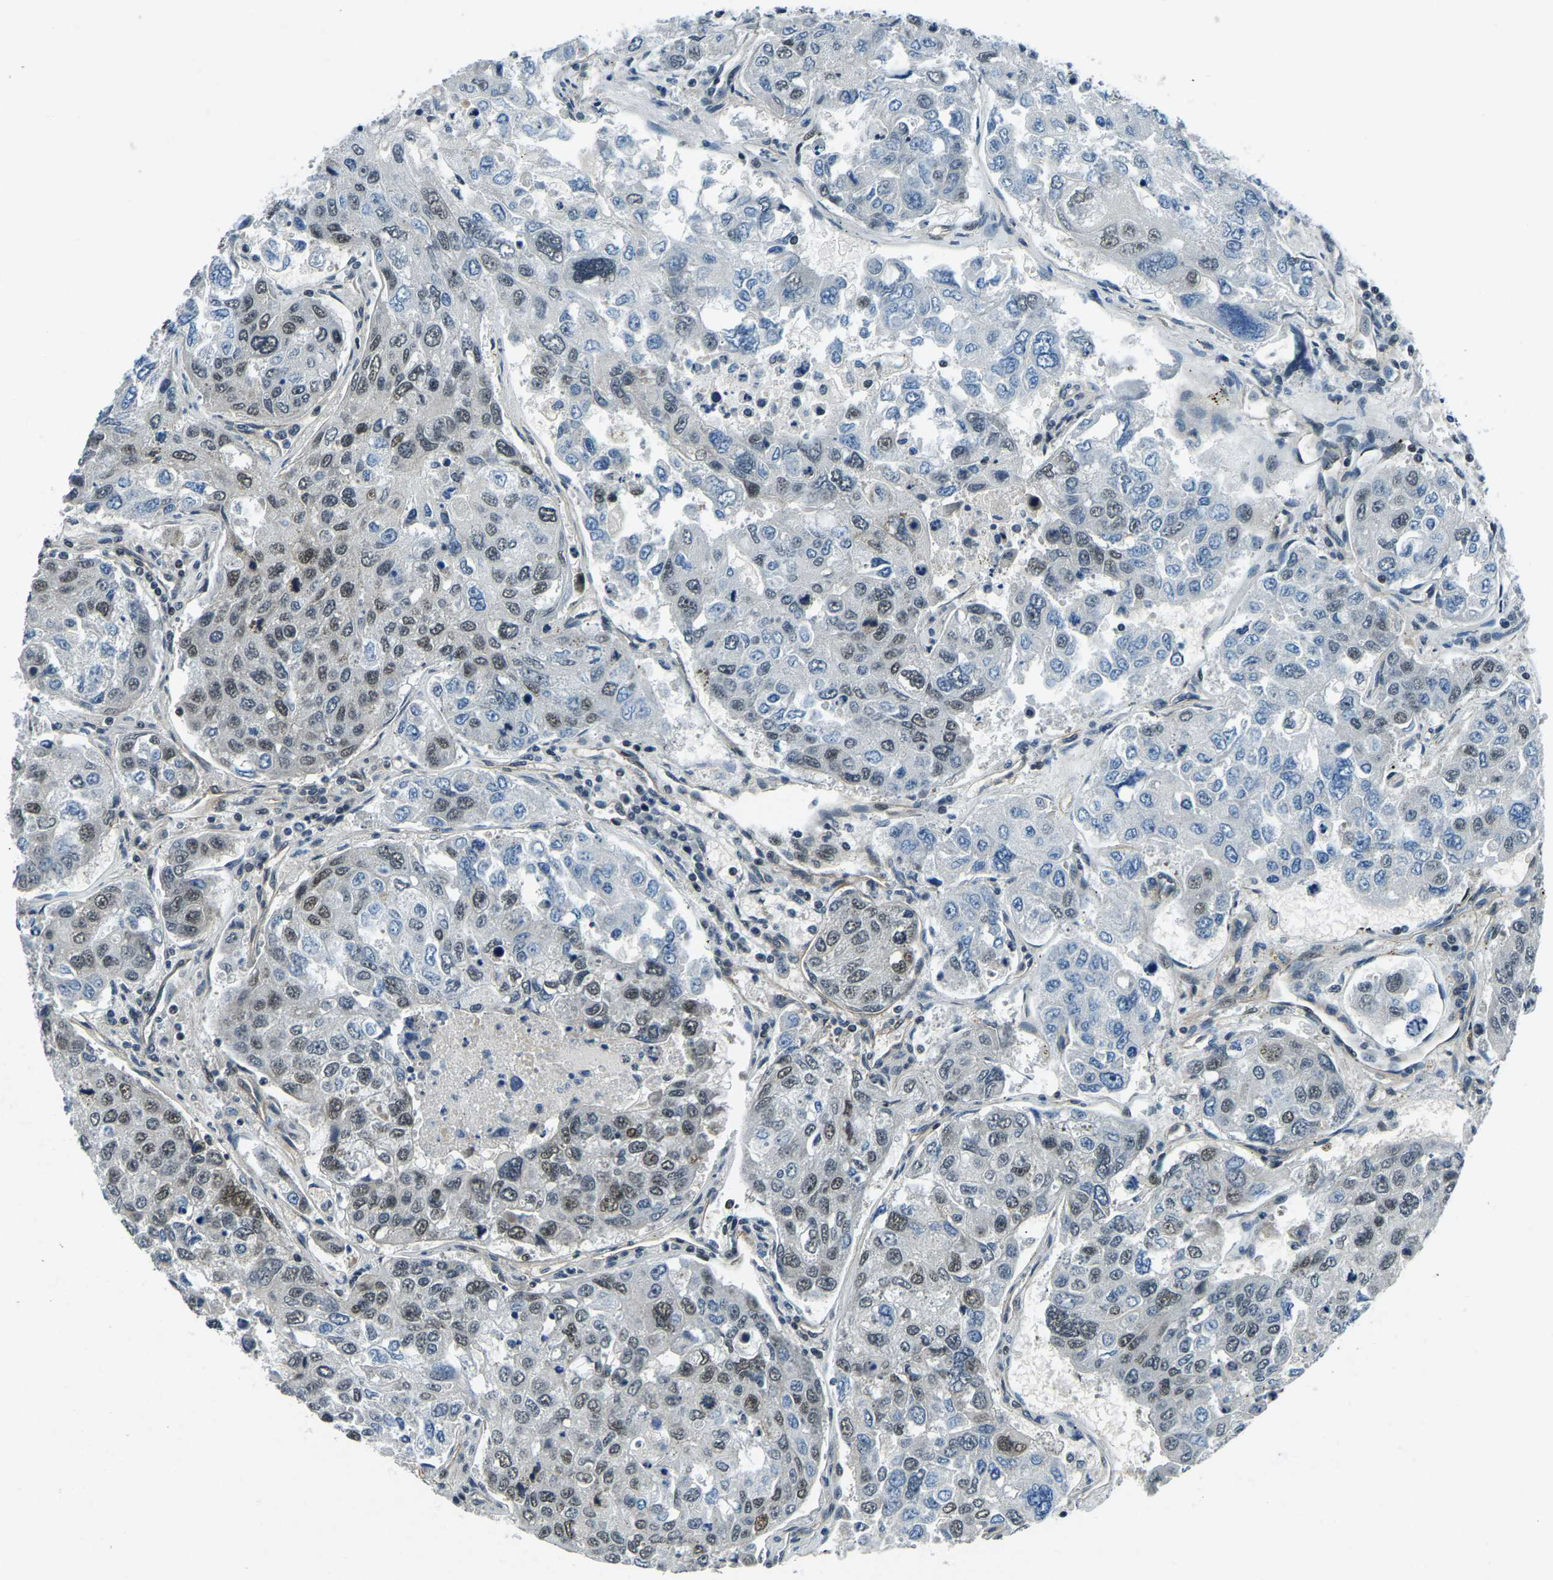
{"staining": {"intensity": "moderate", "quantity": "25%-75%", "location": "nuclear"}, "tissue": "urothelial cancer", "cell_type": "Tumor cells", "image_type": "cancer", "snomed": [{"axis": "morphology", "description": "Urothelial carcinoma, High grade"}, {"axis": "topography", "description": "Lymph node"}, {"axis": "topography", "description": "Urinary bladder"}], "caption": "About 25%-75% of tumor cells in high-grade urothelial carcinoma reveal moderate nuclear protein positivity as visualized by brown immunohistochemical staining.", "gene": "PRCC", "patient": {"sex": "male", "age": 51}}